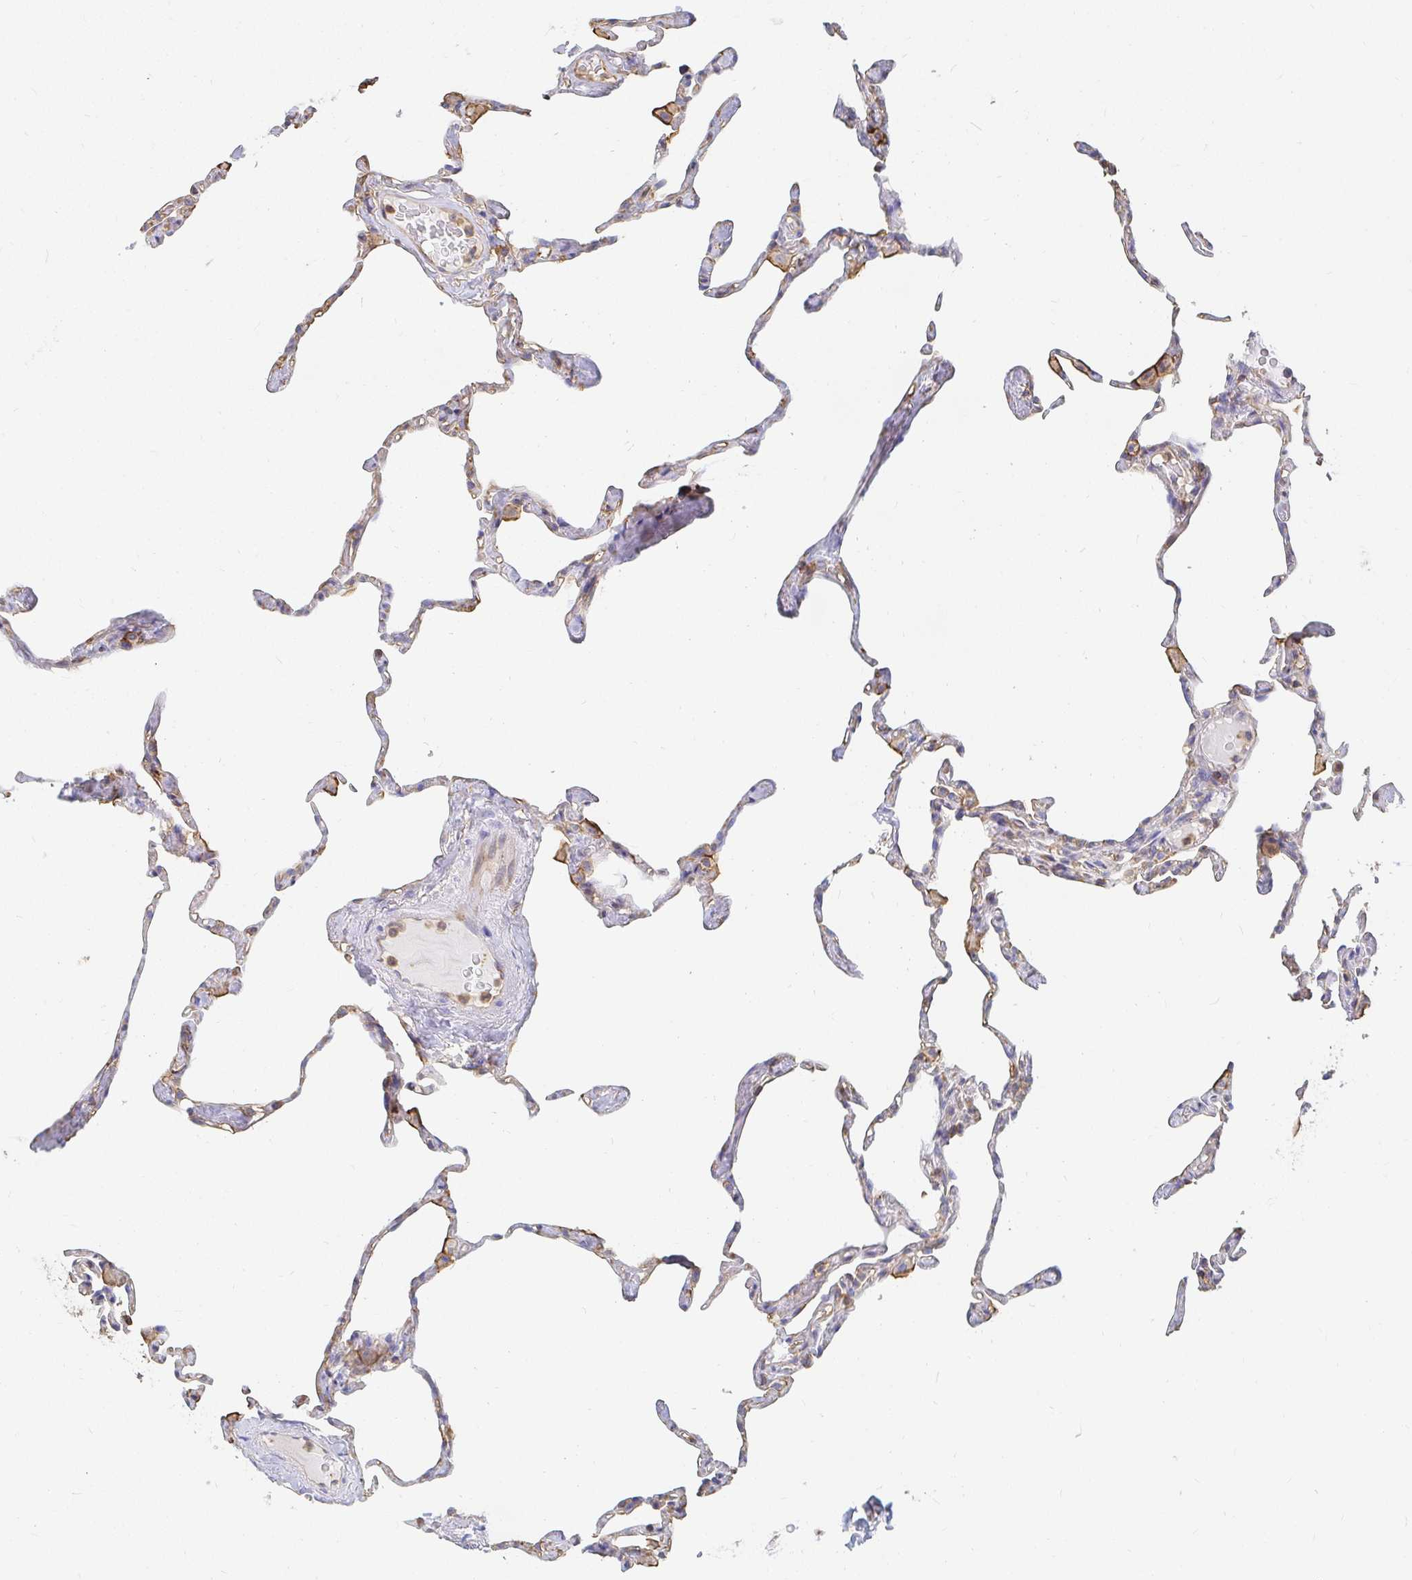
{"staining": {"intensity": "weak", "quantity": "<25%", "location": "cytoplasmic/membranous"}, "tissue": "lung", "cell_type": "Alveolar cells", "image_type": "normal", "snomed": [{"axis": "morphology", "description": "Normal tissue, NOS"}, {"axis": "topography", "description": "Lung"}], "caption": "Alveolar cells are negative for protein expression in unremarkable human lung. (DAB (3,3'-diaminobenzidine) immunohistochemistry with hematoxylin counter stain).", "gene": "TSPAN19", "patient": {"sex": "male", "age": 65}}